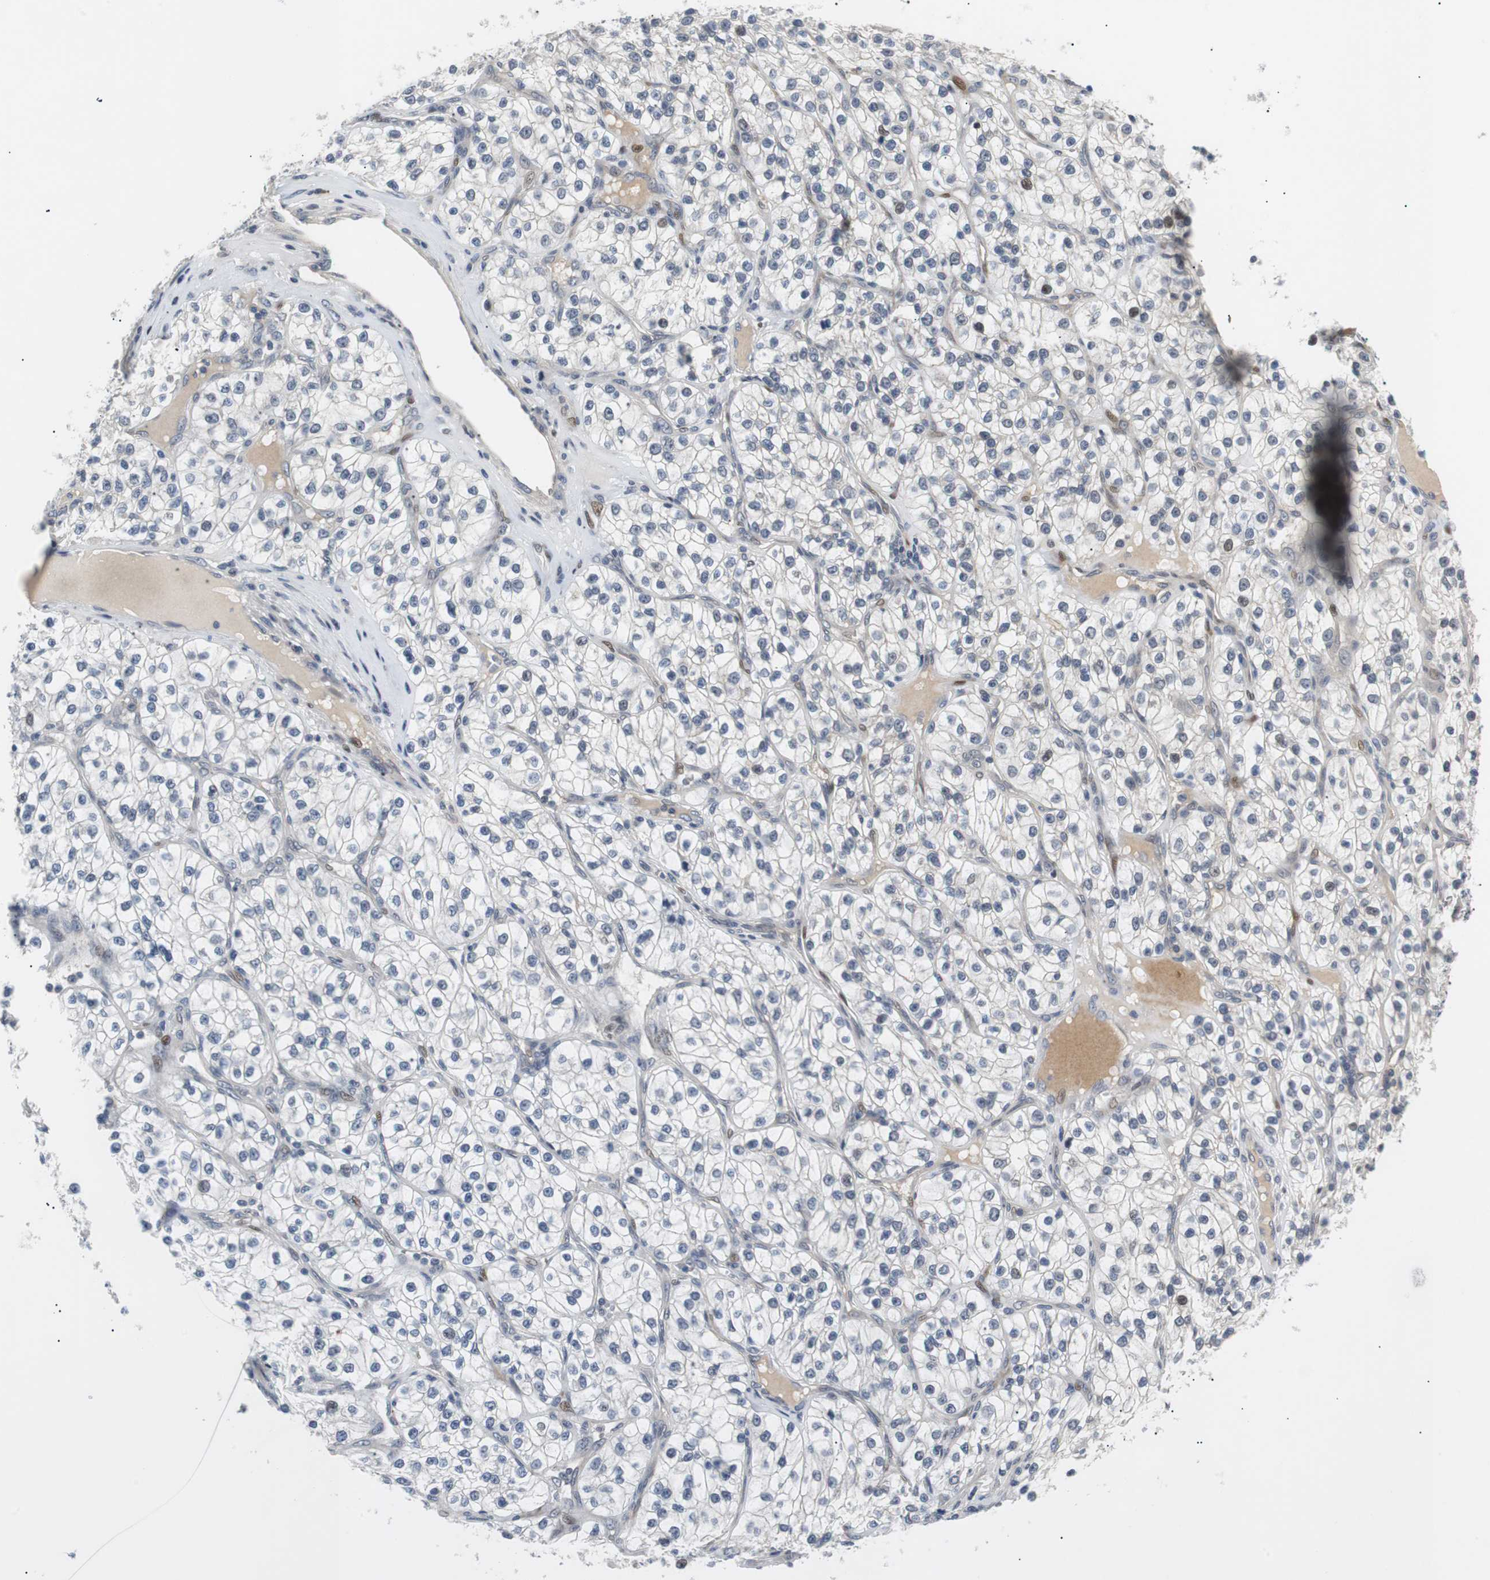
{"staining": {"intensity": "negative", "quantity": "none", "location": "none"}, "tissue": "renal cancer", "cell_type": "Tumor cells", "image_type": "cancer", "snomed": [{"axis": "morphology", "description": "Adenocarcinoma, NOS"}, {"axis": "topography", "description": "Kidney"}], "caption": "This is an immunohistochemistry (IHC) photomicrograph of human adenocarcinoma (renal). There is no staining in tumor cells.", "gene": "MAP2K4", "patient": {"sex": "female", "age": 57}}